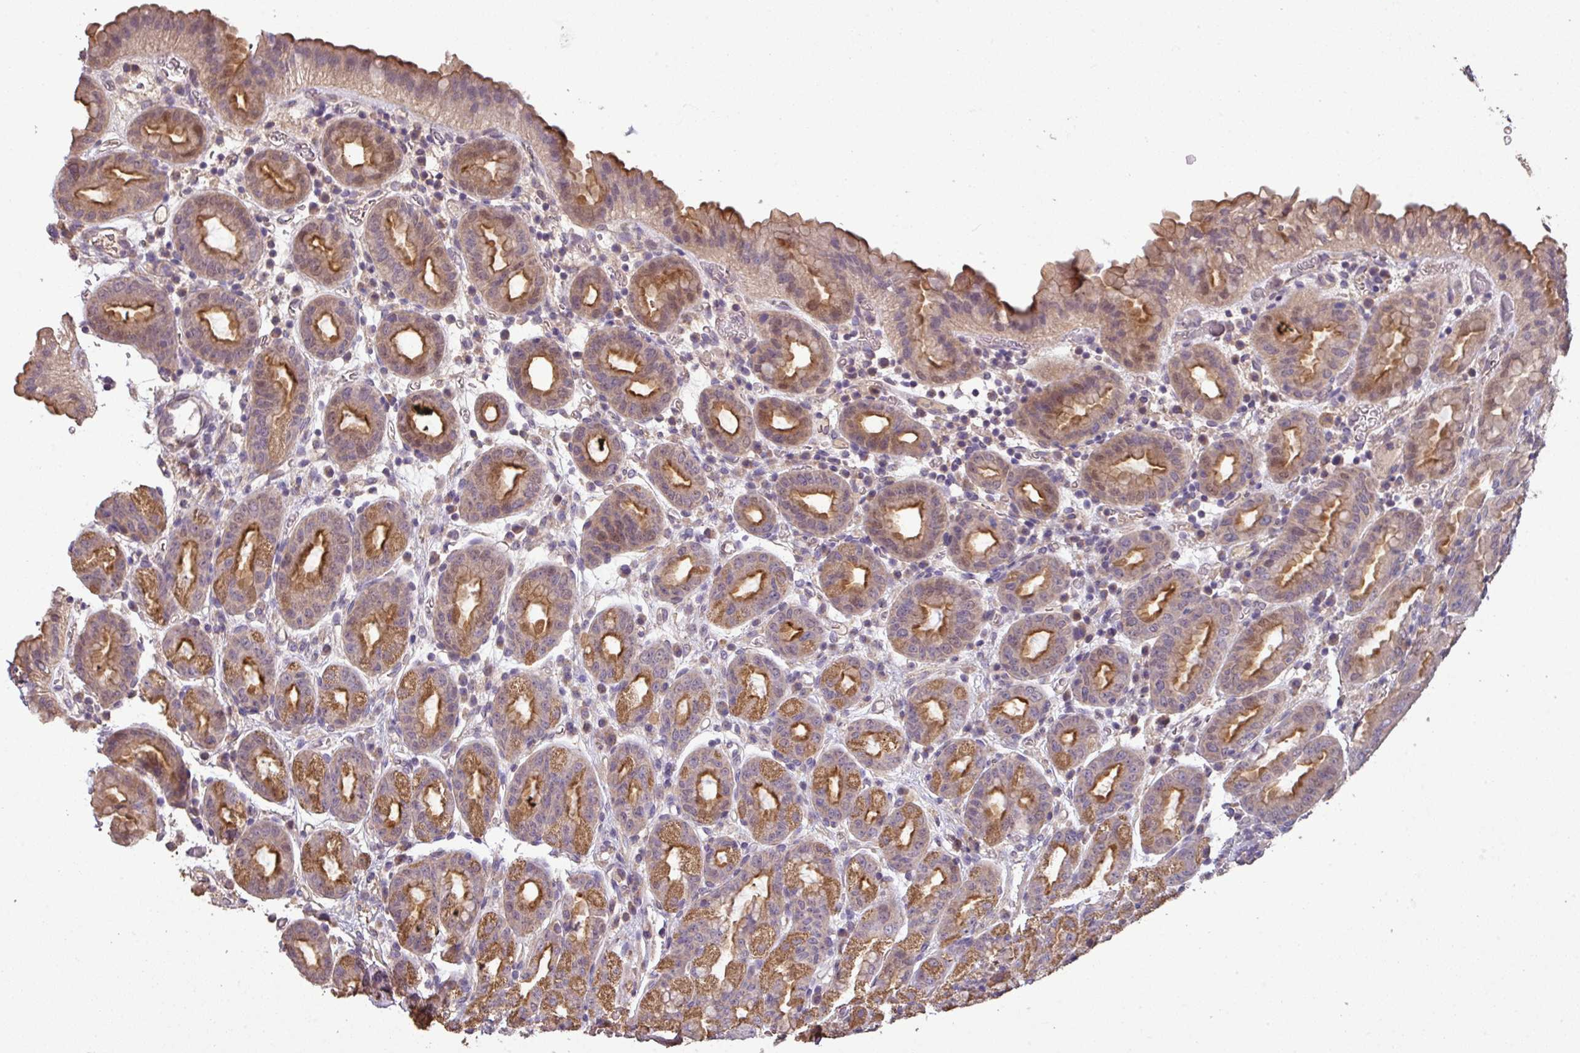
{"staining": {"intensity": "moderate", "quantity": "25%-75%", "location": "cytoplasmic/membranous,nuclear"}, "tissue": "stomach", "cell_type": "Glandular cells", "image_type": "normal", "snomed": [{"axis": "morphology", "description": "Normal tissue, NOS"}, {"axis": "topography", "description": "Stomach, upper"}, {"axis": "topography", "description": "Stomach, lower"}, {"axis": "topography", "description": "Small intestine"}], "caption": "Immunohistochemical staining of unremarkable stomach displays moderate cytoplasmic/membranous,nuclear protein positivity in approximately 25%-75% of glandular cells. (Brightfield microscopy of DAB IHC at high magnification).", "gene": "ISLR", "patient": {"sex": "male", "age": 68}}